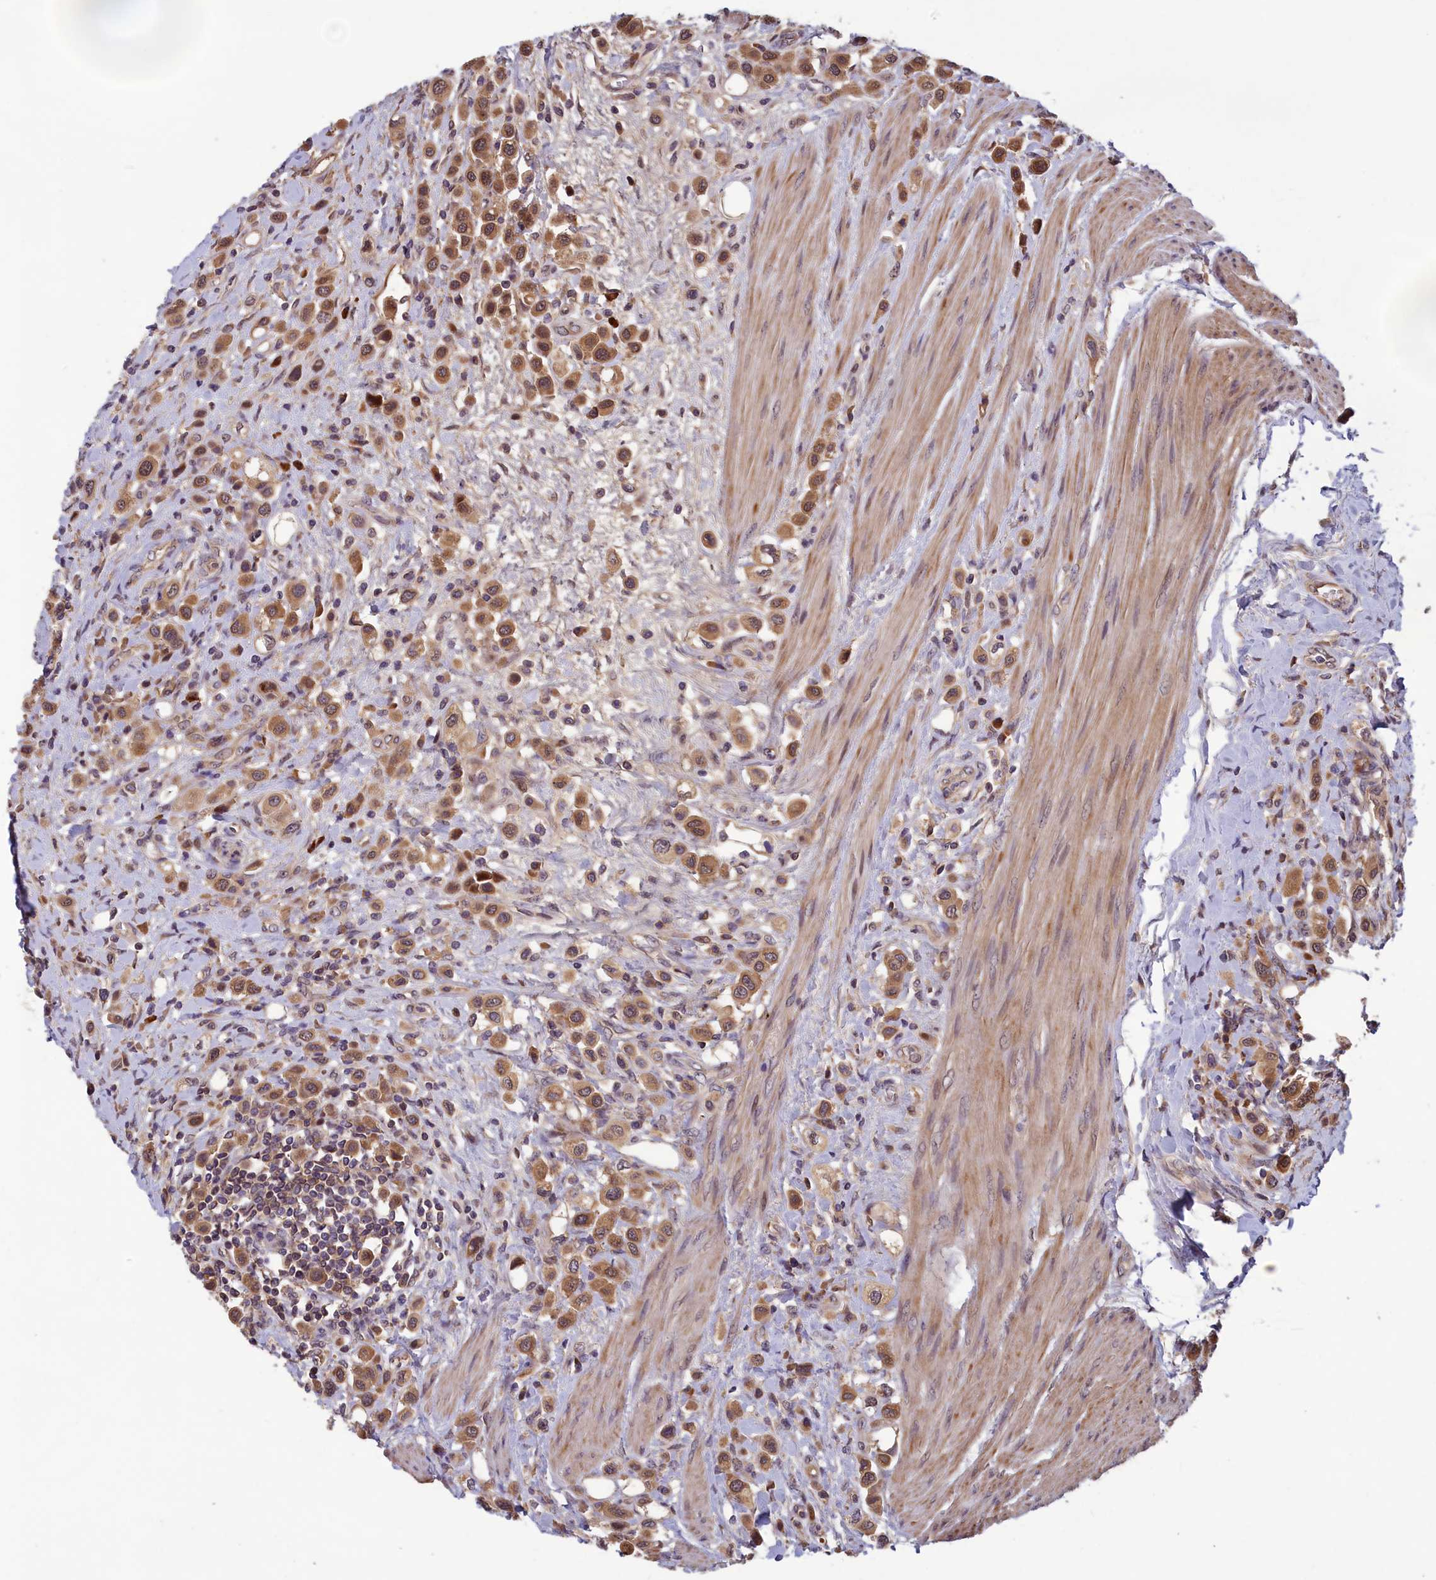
{"staining": {"intensity": "moderate", "quantity": ">75%", "location": "cytoplasmic/membranous"}, "tissue": "urothelial cancer", "cell_type": "Tumor cells", "image_type": "cancer", "snomed": [{"axis": "morphology", "description": "Urothelial carcinoma, High grade"}, {"axis": "topography", "description": "Urinary bladder"}], "caption": "Immunohistochemistry of urothelial carcinoma (high-grade) demonstrates medium levels of moderate cytoplasmic/membranous expression in approximately >75% of tumor cells. The staining was performed using DAB, with brown indicating positive protein expression. Nuclei are stained blue with hematoxylin.", "gene": "CCDC15", "patient": {"sex": "male", "age": 50}}